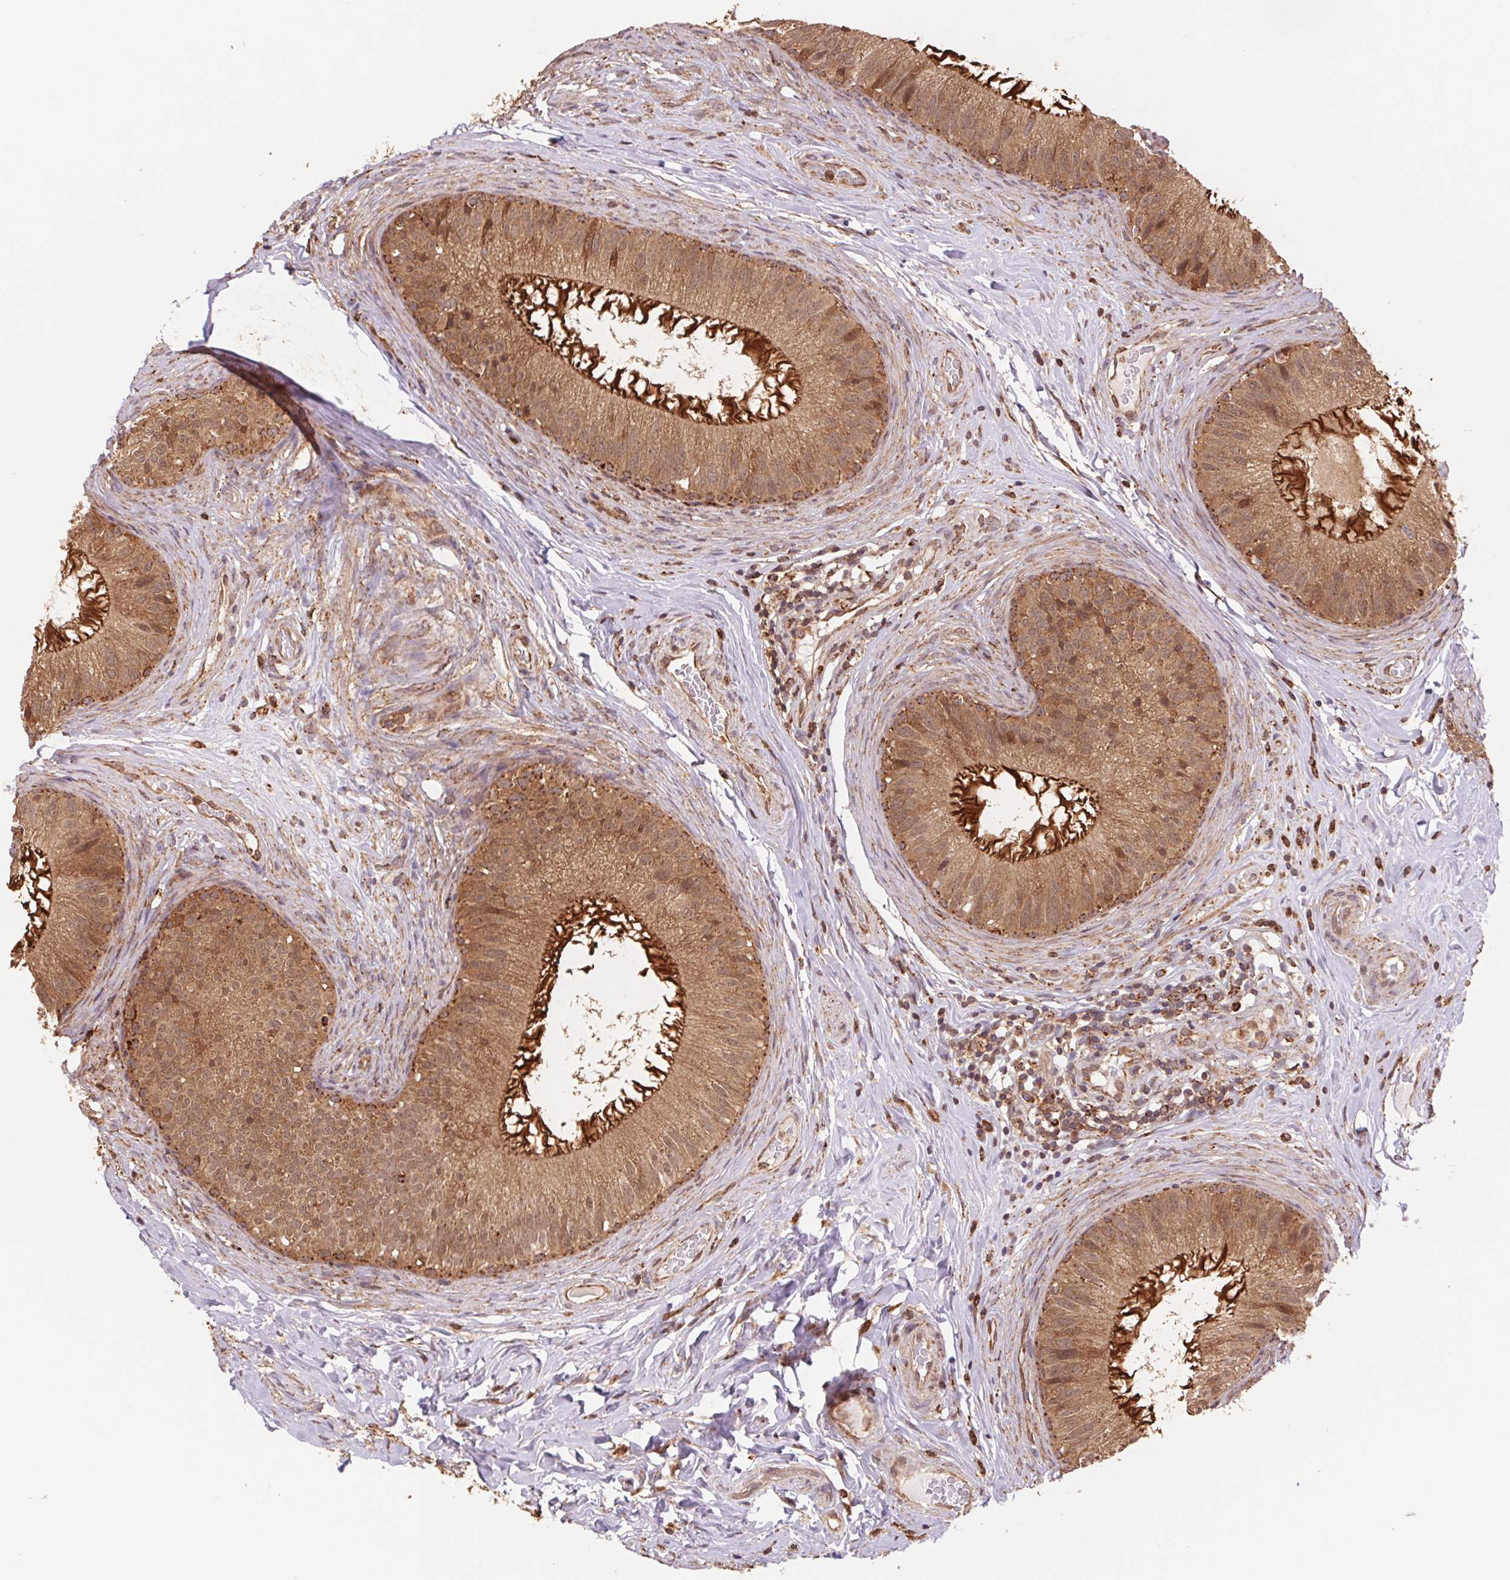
{"staining": {"intensity": "strong", "quantity": ">75%", "location": "cytoplasmic/membranous"}, "tissue": "epididymis", "cell_type": "Glandular cells", "image_type": "normal", "snomed": [{"axis": "morphology", "description": "Normal tissue, NOS"}, {"axis": "topography", "description": "Epididymis"}], "caption": "Benign epididymis reveals strong cytoplasmic/membranous staining in about >75% of glandular cells, visualized by immunohistochemistry. Immunohistochemistry stains the protein in brown and the nuclei are stained blue.", "gene": "URM1", "patient": {"sex": "male", "age": 34}}